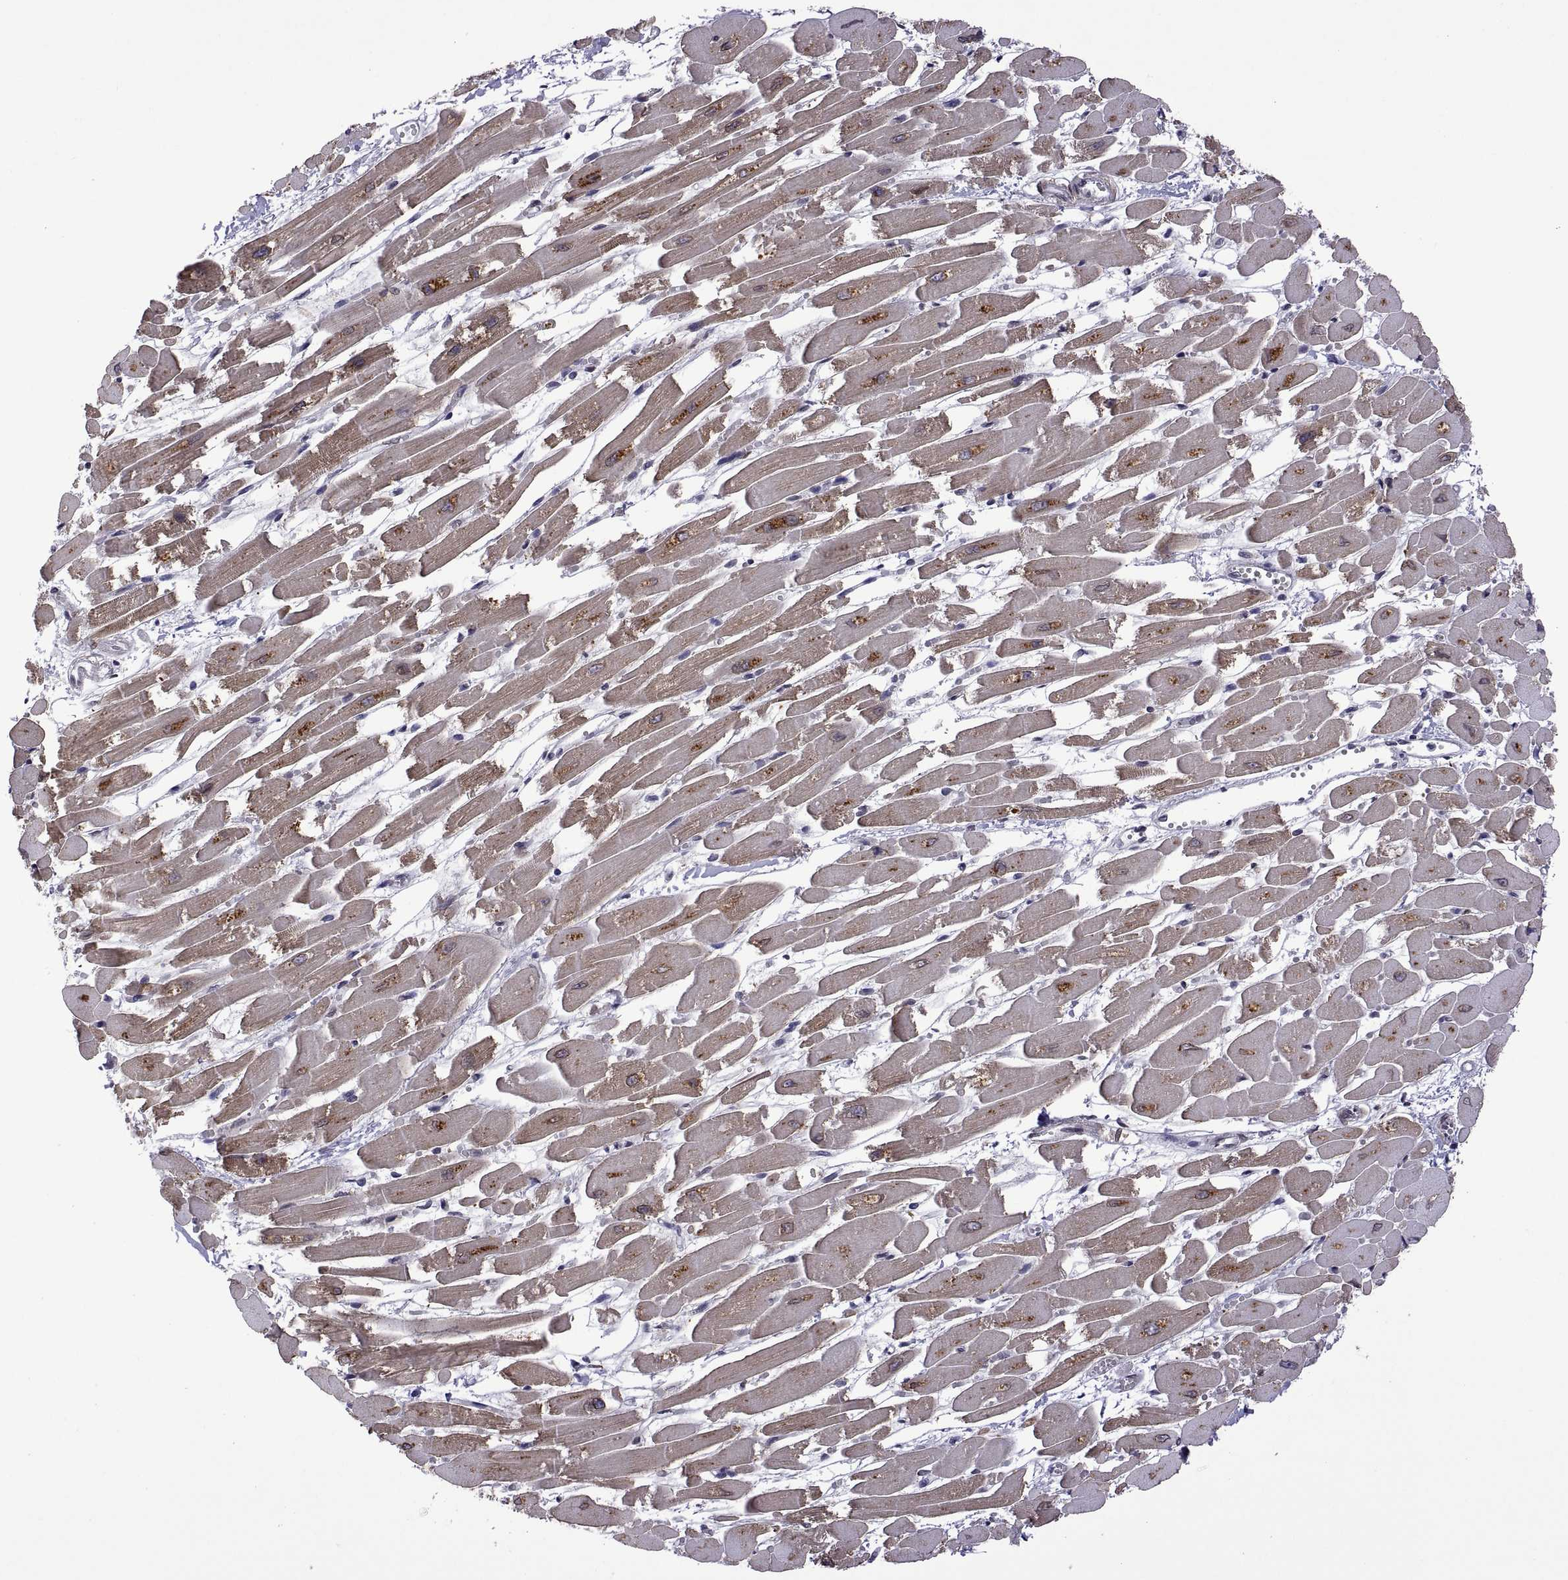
{"staining": {"intensity": "moderate", "quantity": "25%-75%", "location": "cytoplasmic/membranous"}, "tissue": "heart muscle", "cell_type": "Cardiomyocytes", "image_type": "normal", "snomed": [{"axis": "morphology", "description": "Normal tissue, NOS"}, {"axis": "topography", "description": "Heart"}], "caption": "Immunohistochemistry (IHC) staining of benign heart muscle, which shows medium levels of moderate cytoplasmic/membranous staining in about 25%-75% of cardiomyocytes indicating moderate cytoplasmic/membranous protein positivity. The staining was performed using DAB (3,3'-diaminobenzidine) (brown) for protein detection and nuclei were counterstained in hematoxylin (blue).", "gene": "NR4A1", "patient": {"sex": "female", "age": 52}}